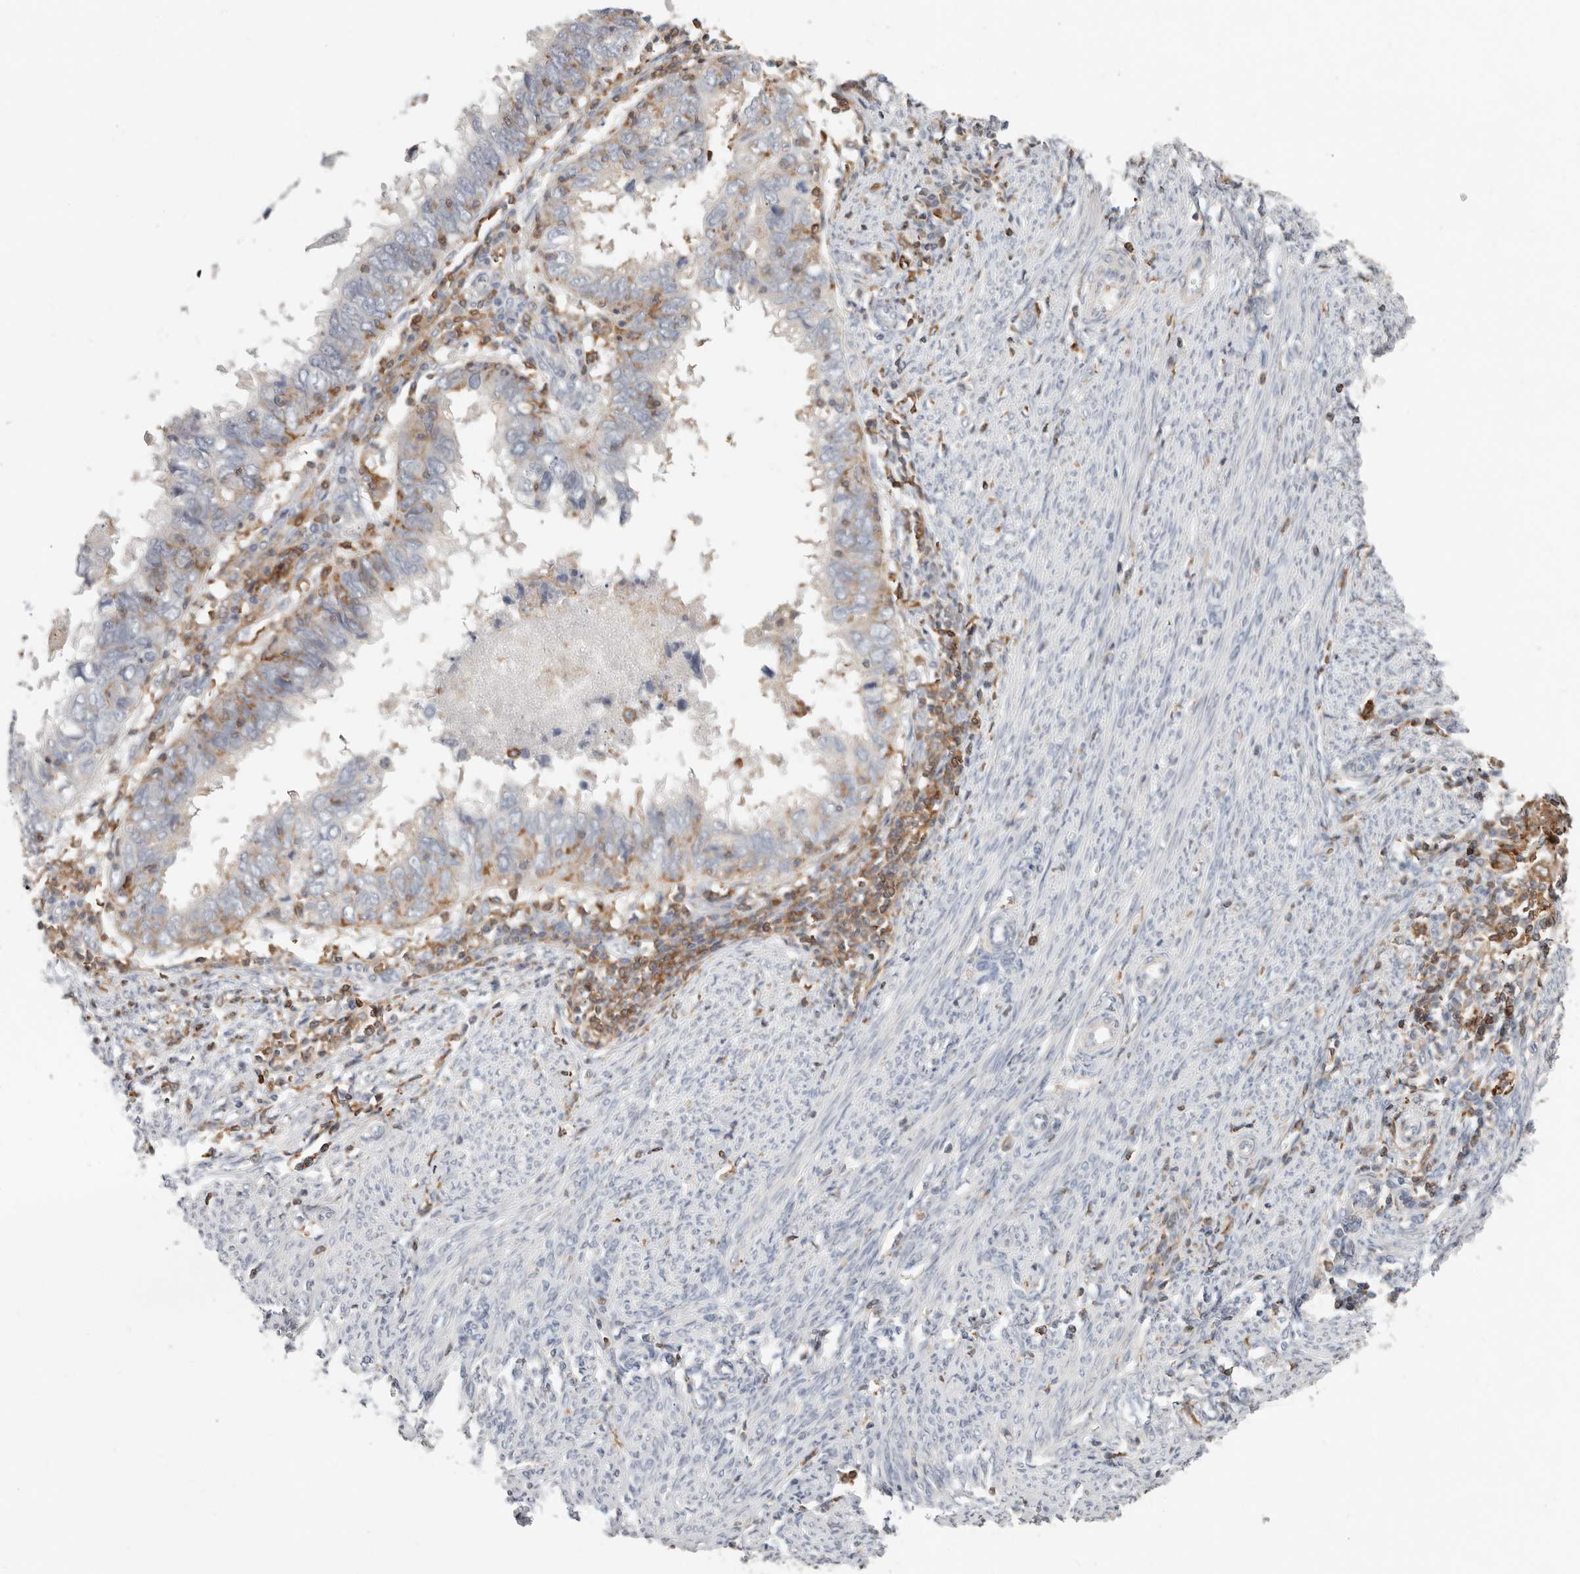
{"staining": {"intensity": "negative", "quantity": "none", "location": "none"}, "tissue": "endometrial cancer", "cell_type": "Tumor cells", "image_type": "cancer", "snomed": [{"axis": "morphology", "description": "Adenocarcinoma, NOS"}, {"axis": "topography", "description": "Uterus"}], "caption": "Image shows no significant protein expression in tumor cells of adenocarcinoma (endometrial).", "gene": "TMEM63B", "patient": {"sex": "female", "age": 77}}